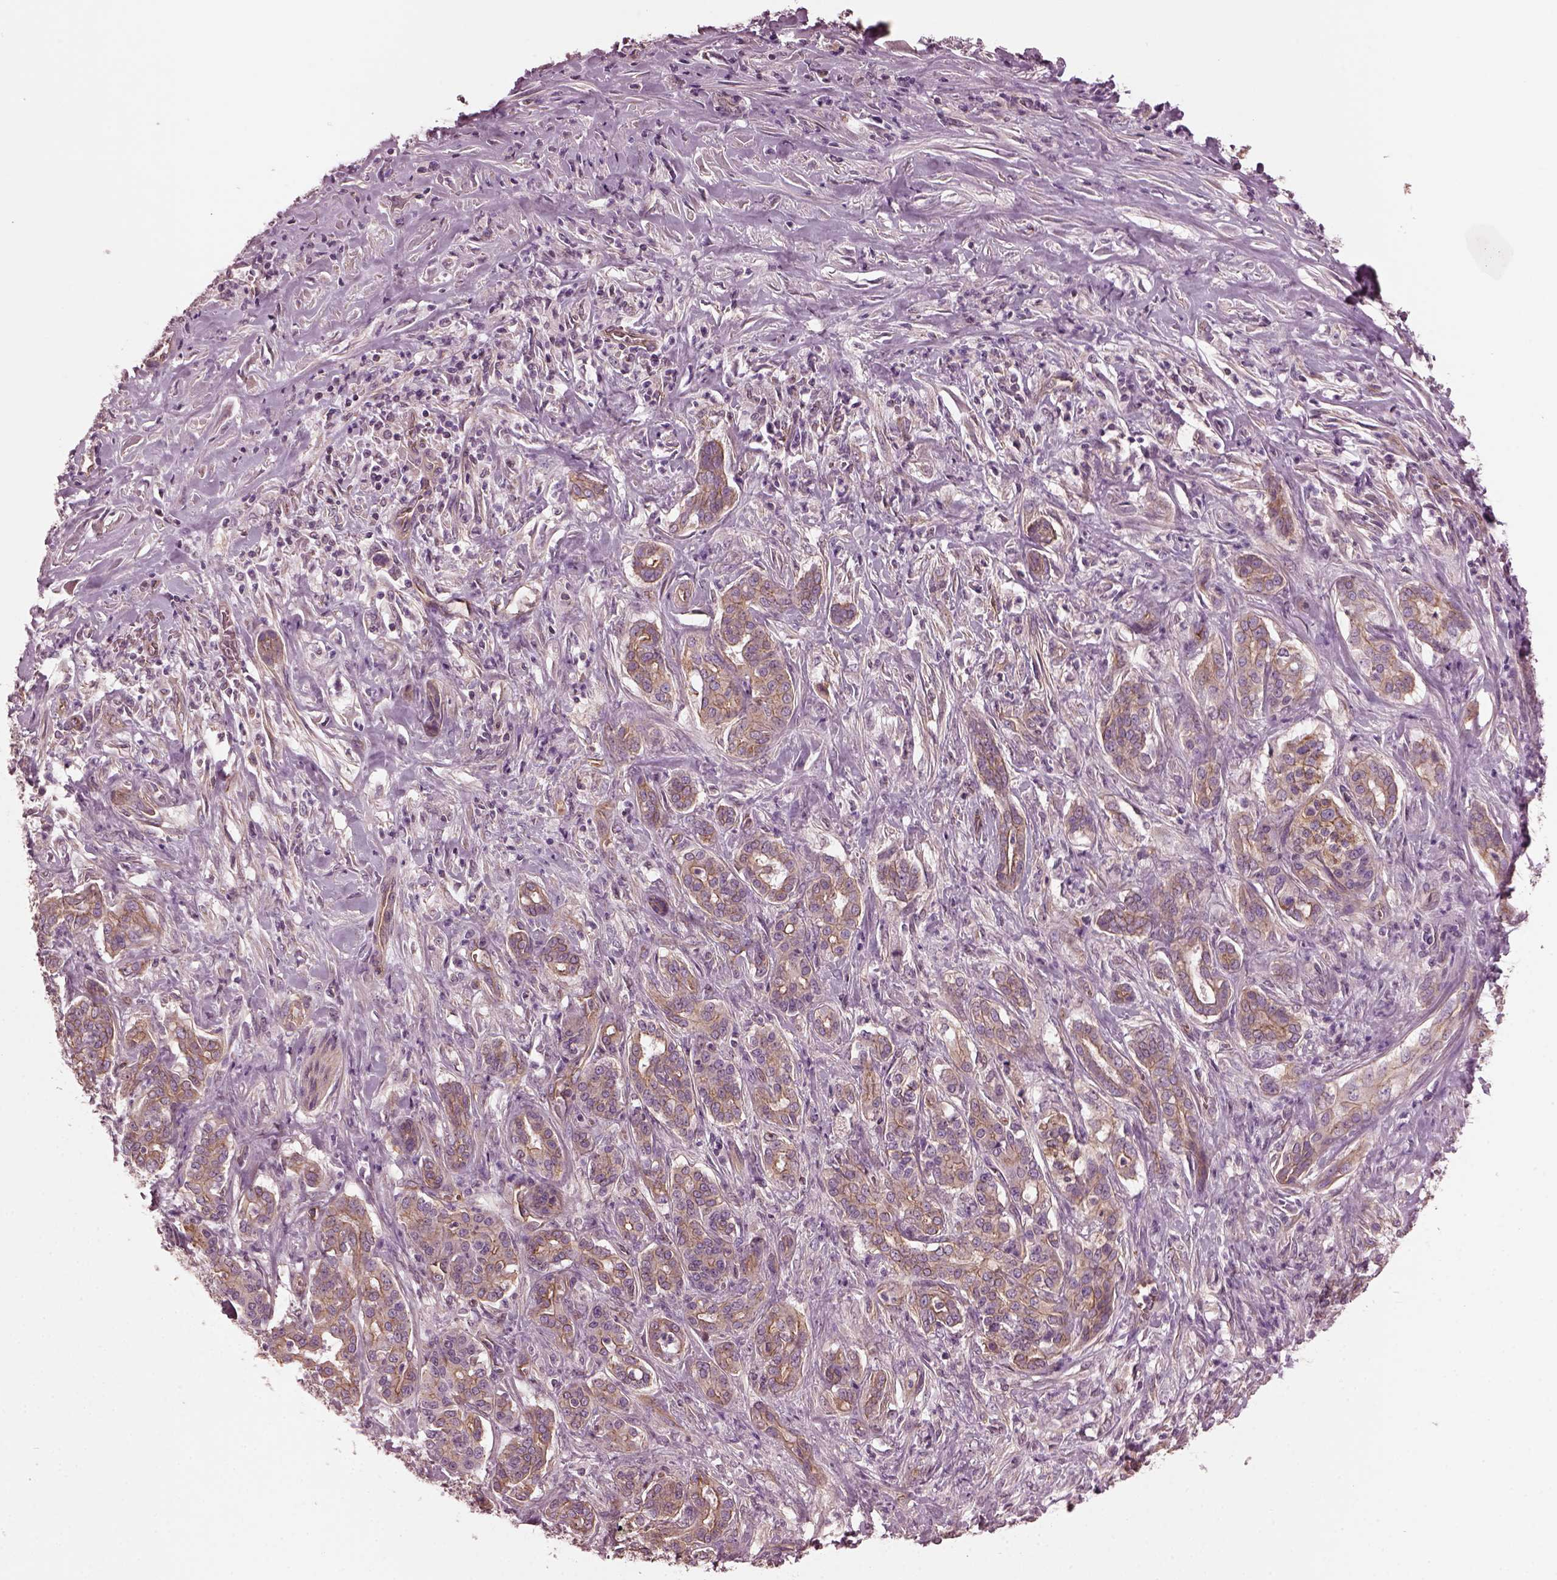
{"staining": {"intensity": "moderate", "quantity": ">75%", "location": "cytoplasmic/membranous"}, "tissue": "pancreatic cancer", "cell_type": "Tumor cells", "image_type": "cancer", "snomed": [{"axis": "morphology", "description": "Normal tissue, NOS"}, {"axis": "morphology", "description": "Inflammation, NOS"}, {"axis": "morphology", "description": "Adenocarcinoma, NOS"}, {"axis": "topography", "description": "Pancreas"}], "caption": "The photomicrograph reveals a brown stain indicating the presence of a protein in the cytoplasmic/membranous of tumor cells in pancreatic cancer.", "gene": "ODAD1", "patient": {"sex": "male", "age": 57}}